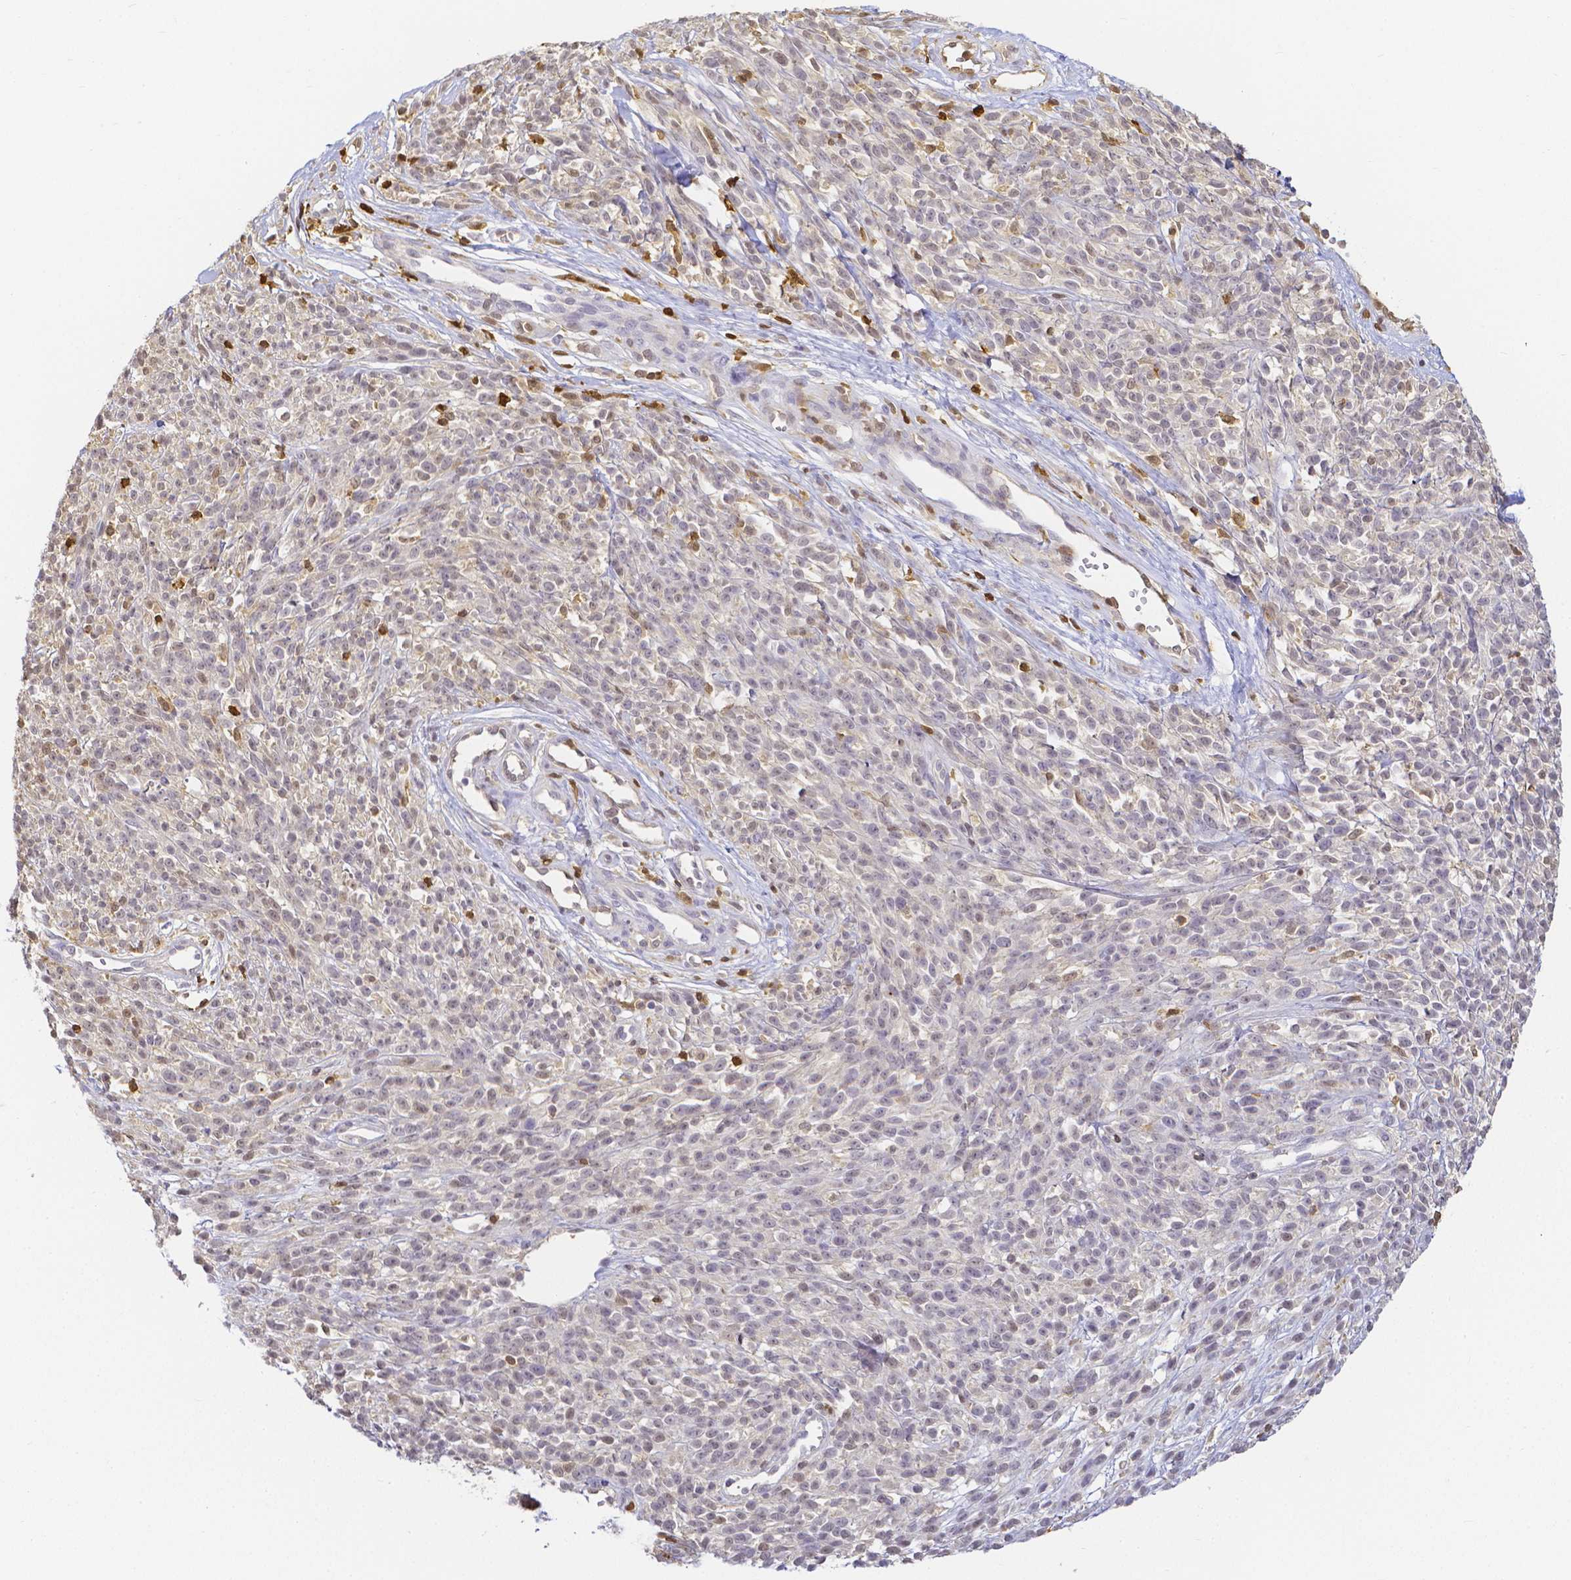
{"staining": {"intensity": "negative", "quantity": "none", "location": "none"}, "tissue": "melanoma", "cell_type": "Tumor cells", "image_type": "cancer", "snomed": [{"axis": "morphology", "description": "Malignant melanoma, NOS"}, {"axis": "topography", "description": "Skin"}, {"axis": "topography", "description": "Skin of trunk"}], "caption": "A high-resolution micrograph shows immunohistochemistry staining of melanoma, which exhibits no significant positivity in tumor cells.", "gene": "COTL1", "patient": {"sex": "male", "age": 74}}